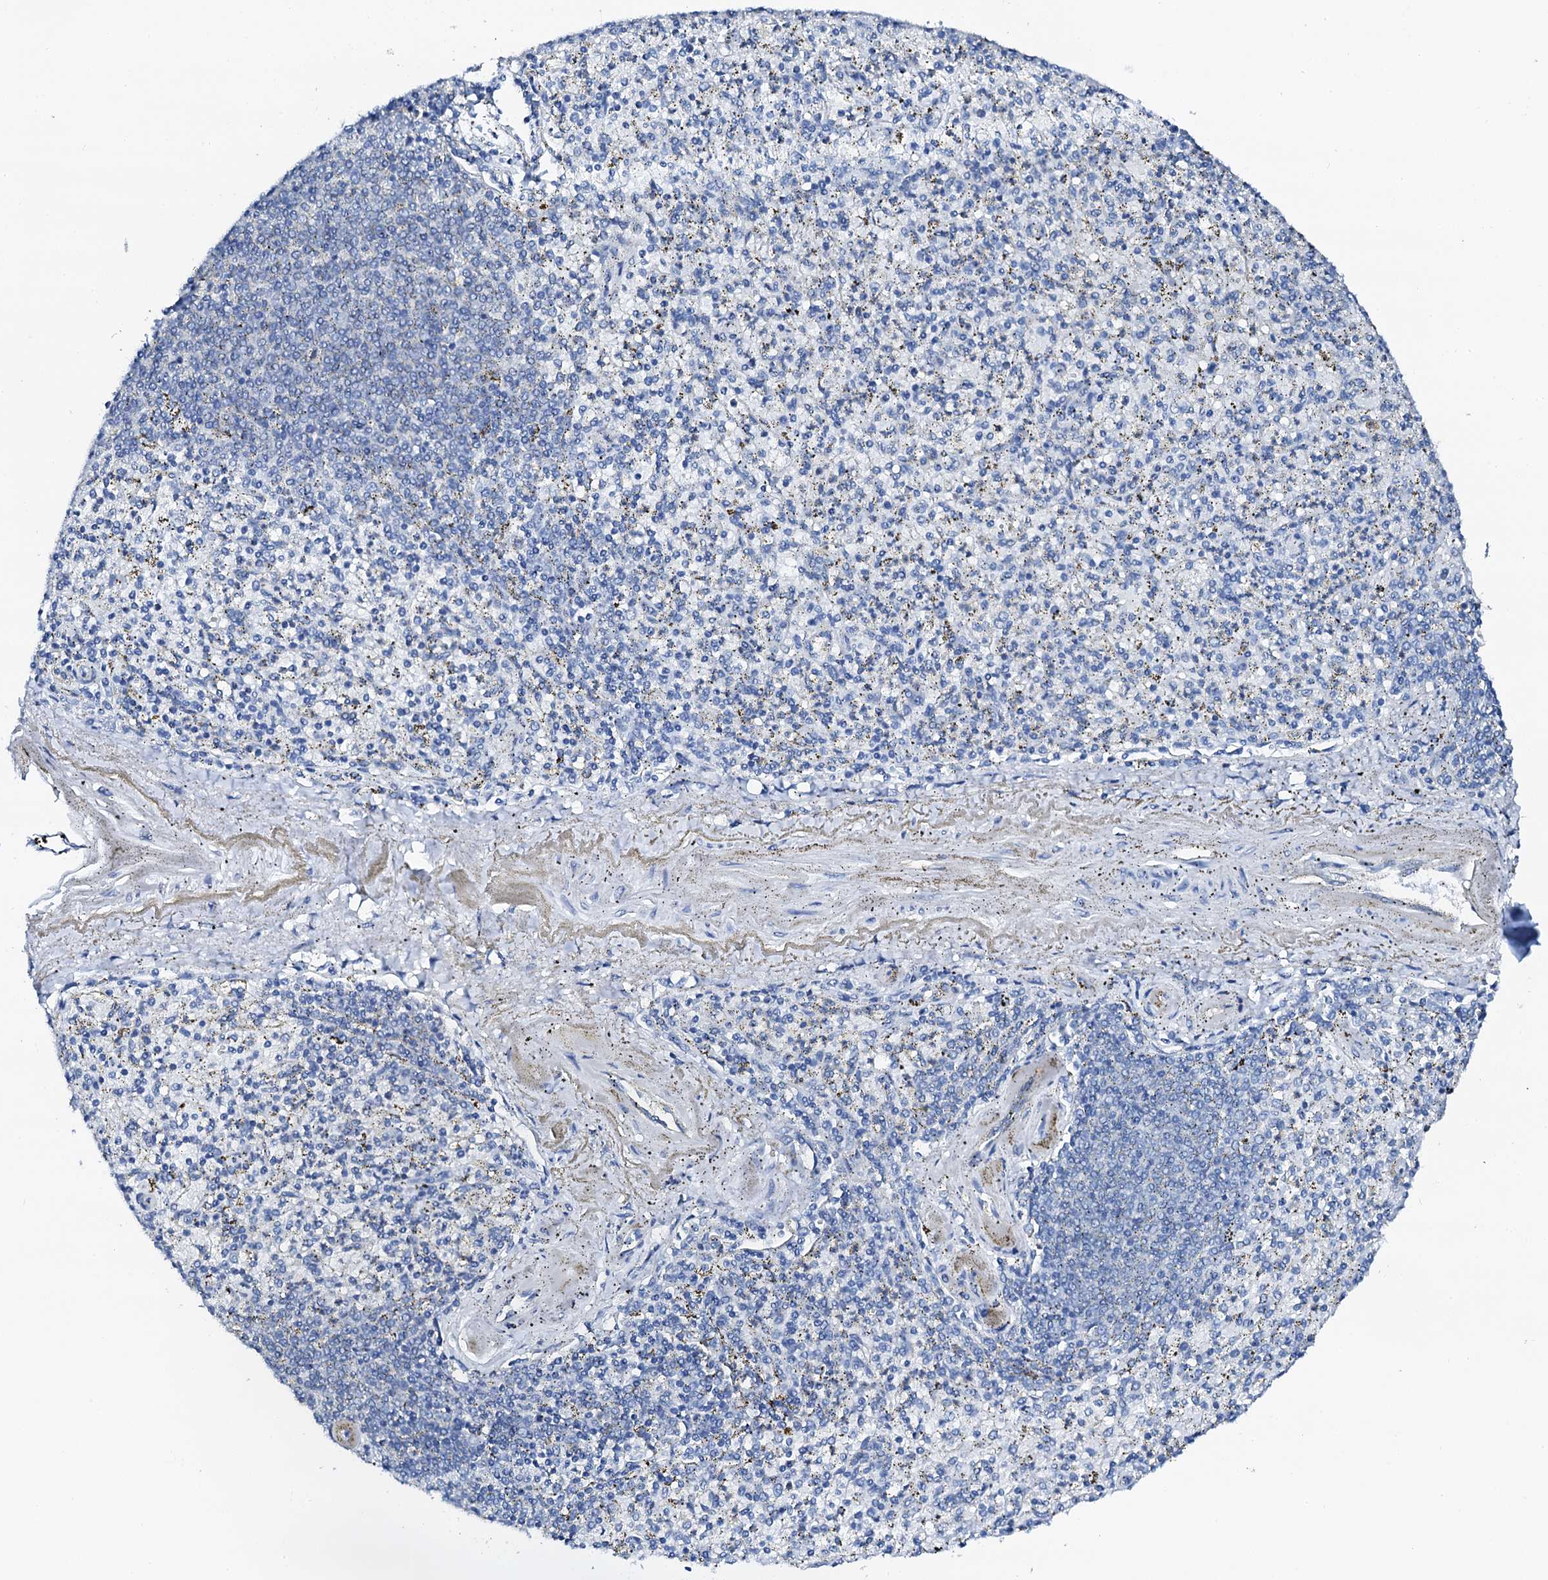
{"staining": {"intensity": "negative", "quantity": "none", "location": "none"}, "tissue": "spleen", "cell_type": "Cells in red pulp", "image_type": "normal", "snomed": [{"axis": "morphology", "description": "Normal tissue, NOS"}, {"axis": "topography", "description": "Spleen"}], "caption": "This is an immunohistochemistry (IHC) micrograph of benign spleen. There is no positivity in cells in red pulp.", "gene": "PTH", "patient": {"sex": "male", "age": 72}}